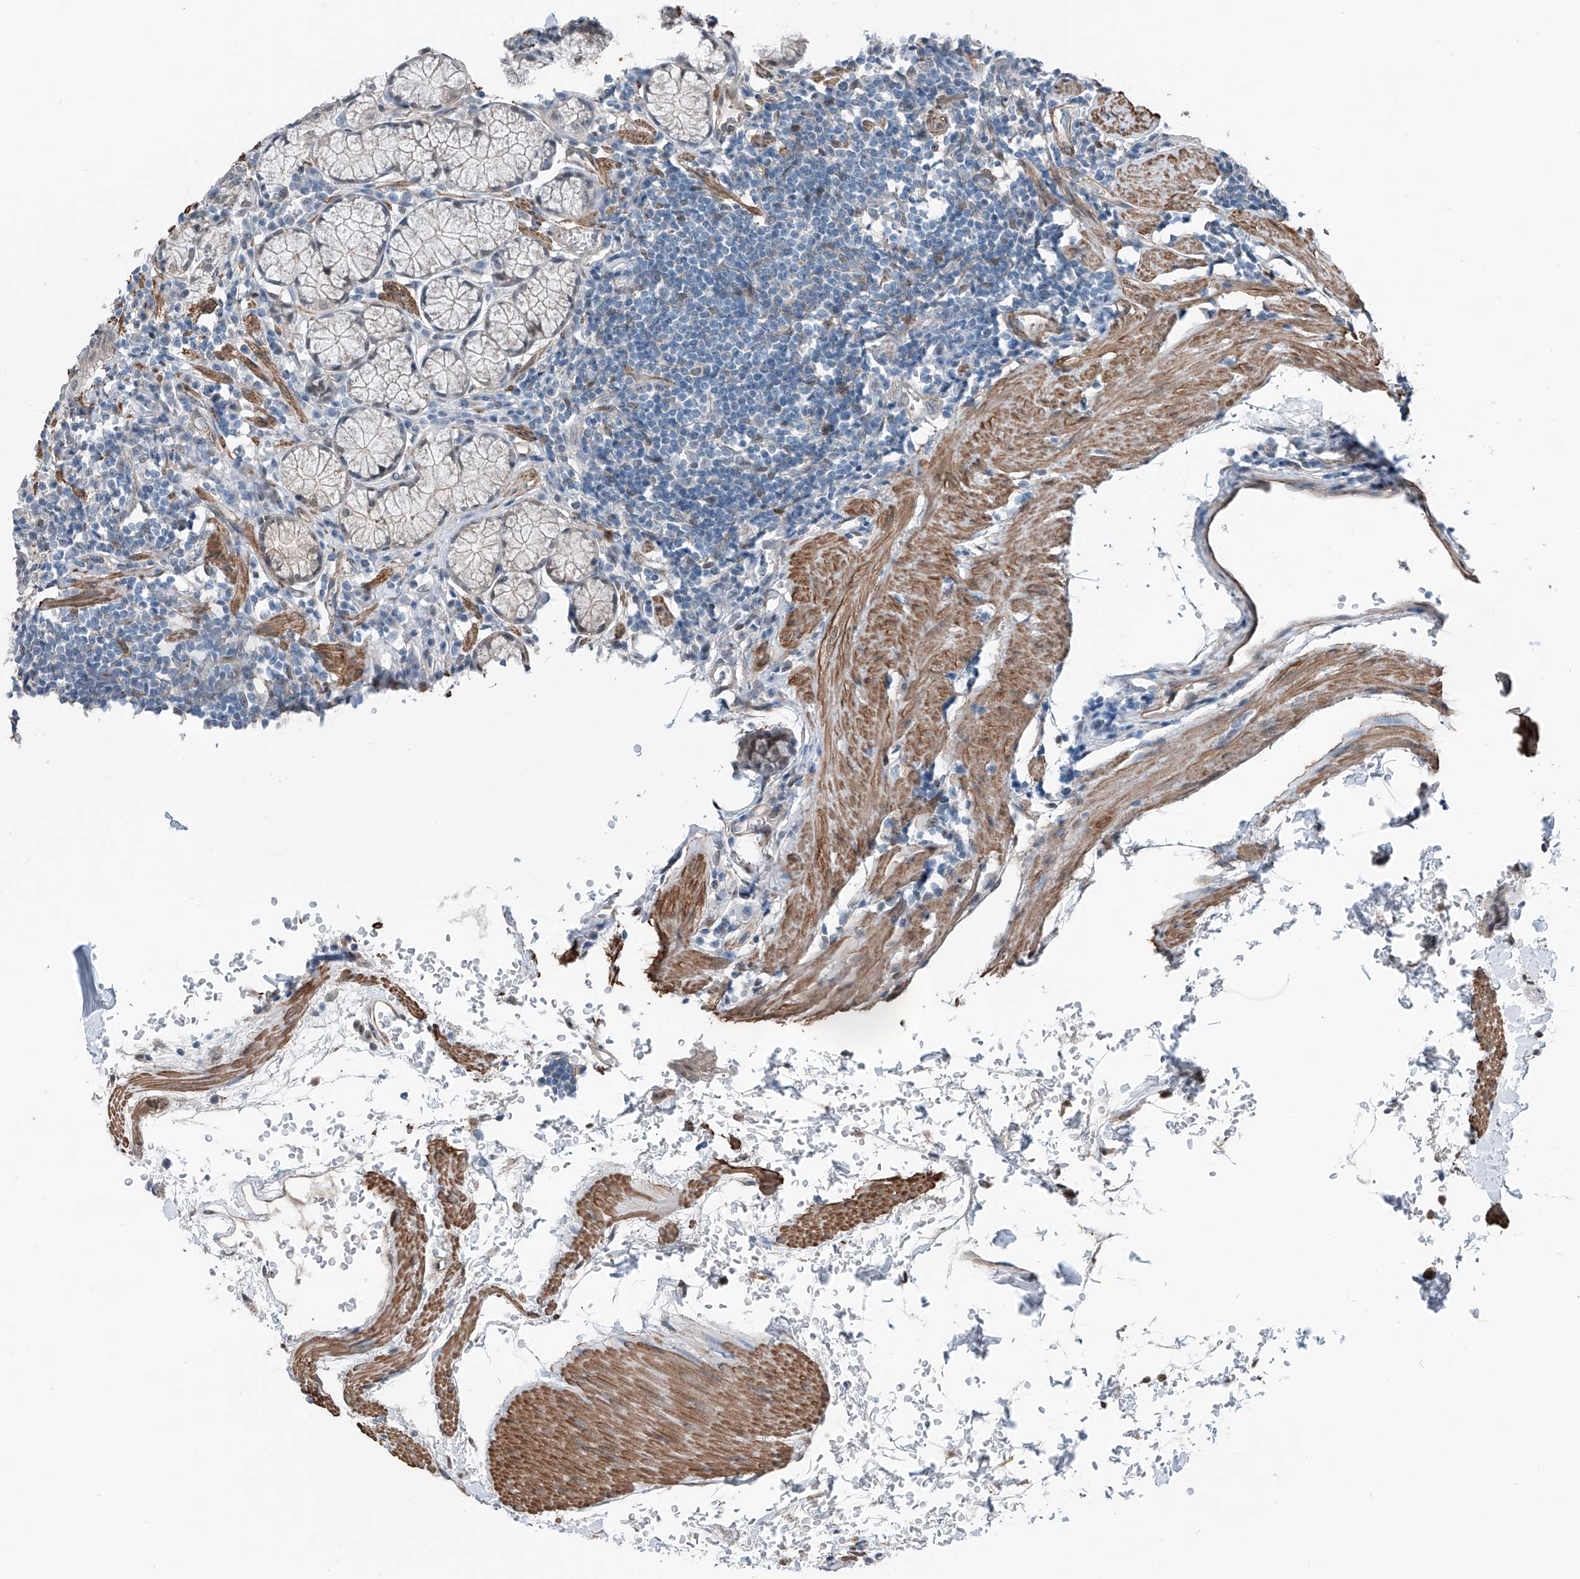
{"staining": {"intensity": "negative", "quantity": "none", "location": "none"}, "tissue": "stomach", "cell_type": "Glandular cells", "image_type": "normal", "snomed": [{"axis": "morphology", "description": "Normal tissue, NOS"}, {"axis": "topography", "description": "Stomach"}], "caption": "This is a histopathology image of IHC staining of benign stomach, which shows no staining in glandular cells.", "gene": "HSPA6", "patient": {"sex": "male", "age": 55}}